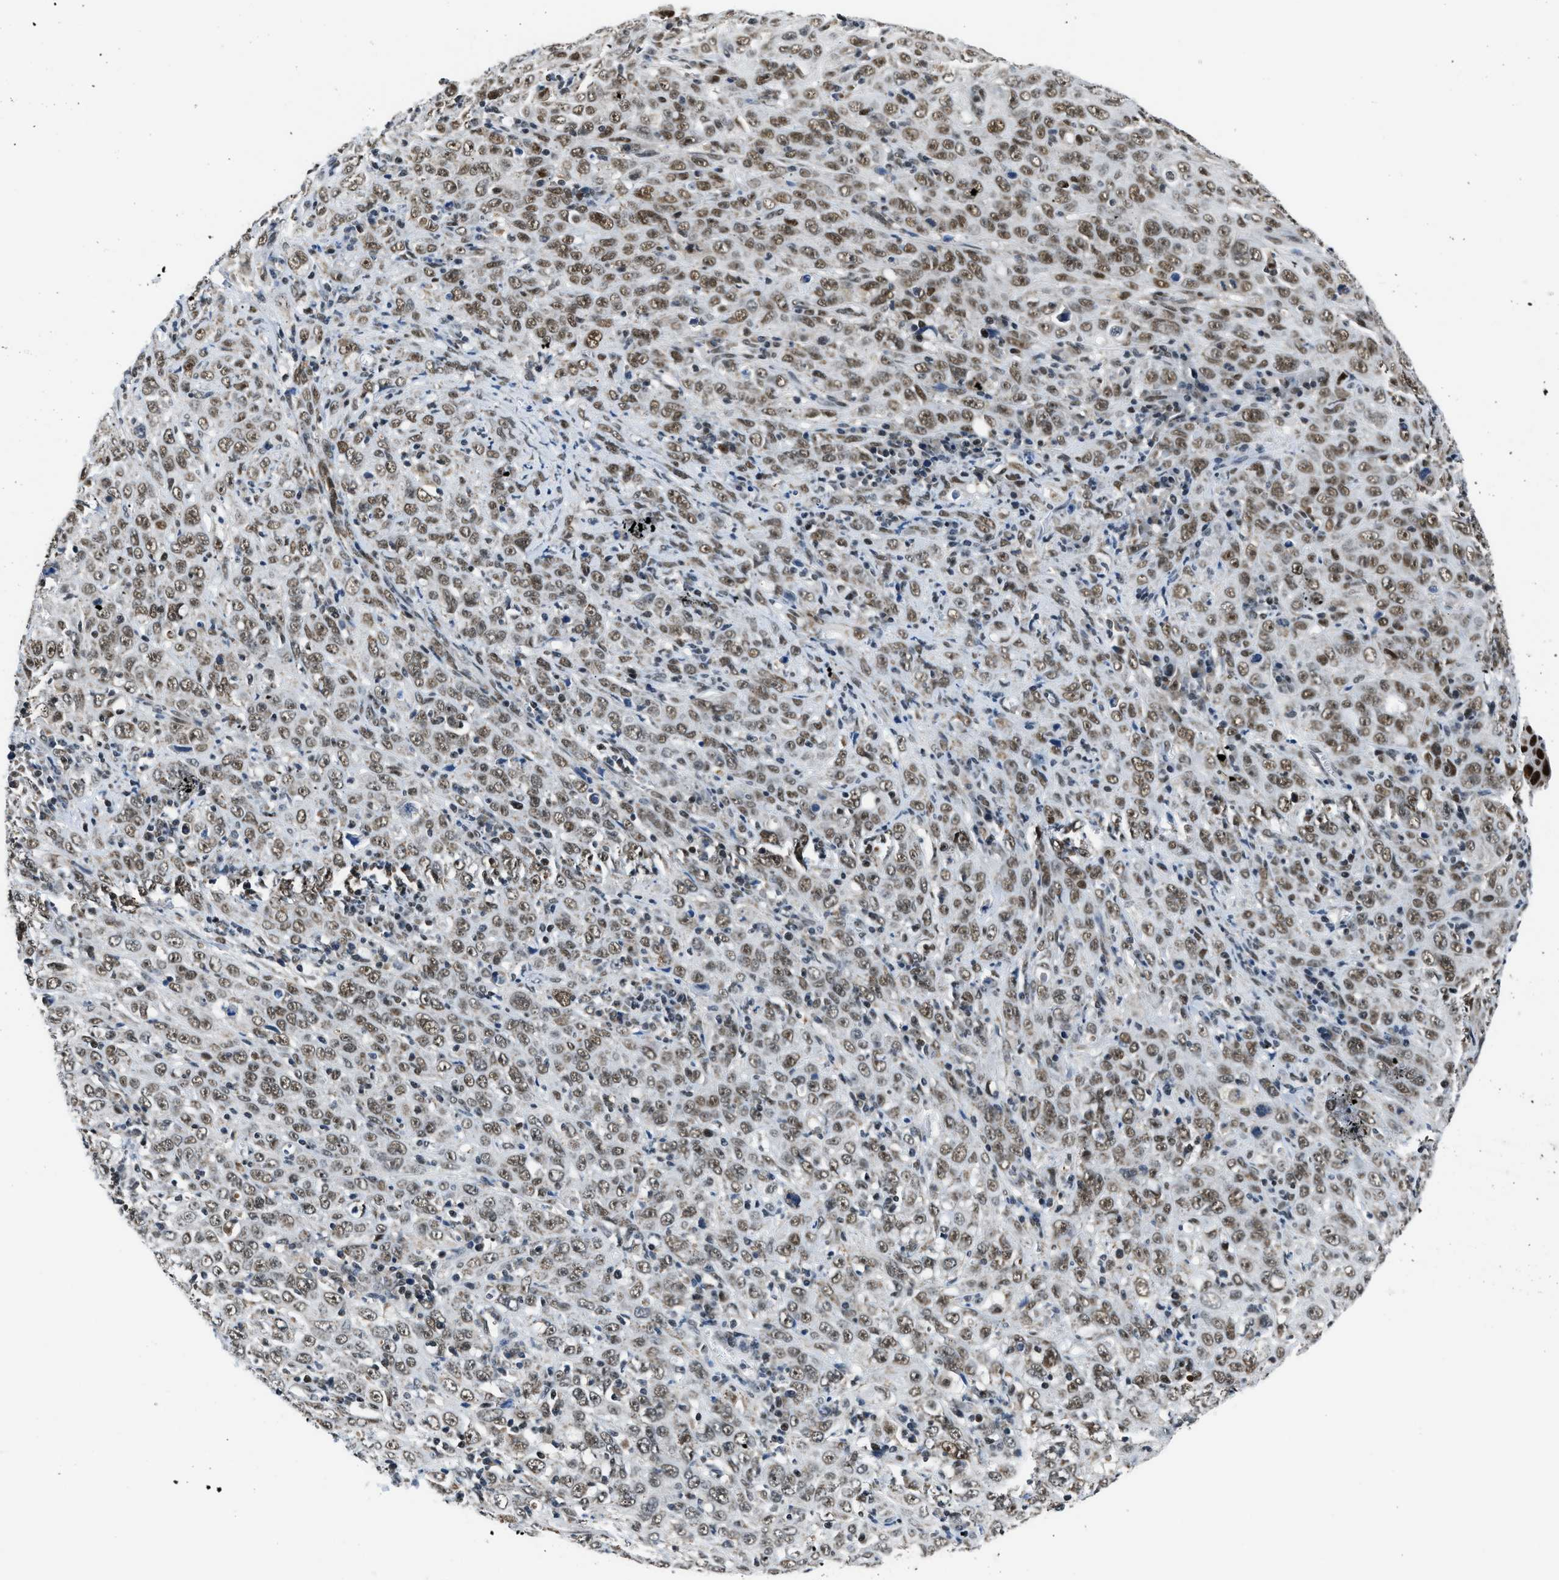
{"staining": {"intensity": "moderate", "quantity": ">75%", "location": "nuclear"}, "tissue": "cervical cancer", "cell_type": "Tumor cells", "image_type": "cancer", "snomed": [{"axis": "morphology", "description": "Squamous cell carcinoma, NOS"}, {"axis": "topography", "description": "Cervix"}], "caption": "Moderate nuclear positivity for a protein is present in about >75% of tumor cells of cervical cancer (squamous cell carcinoma) using IHC.", "gene": "KDM3B", "patient": {"sex": "female", "age": 46}}